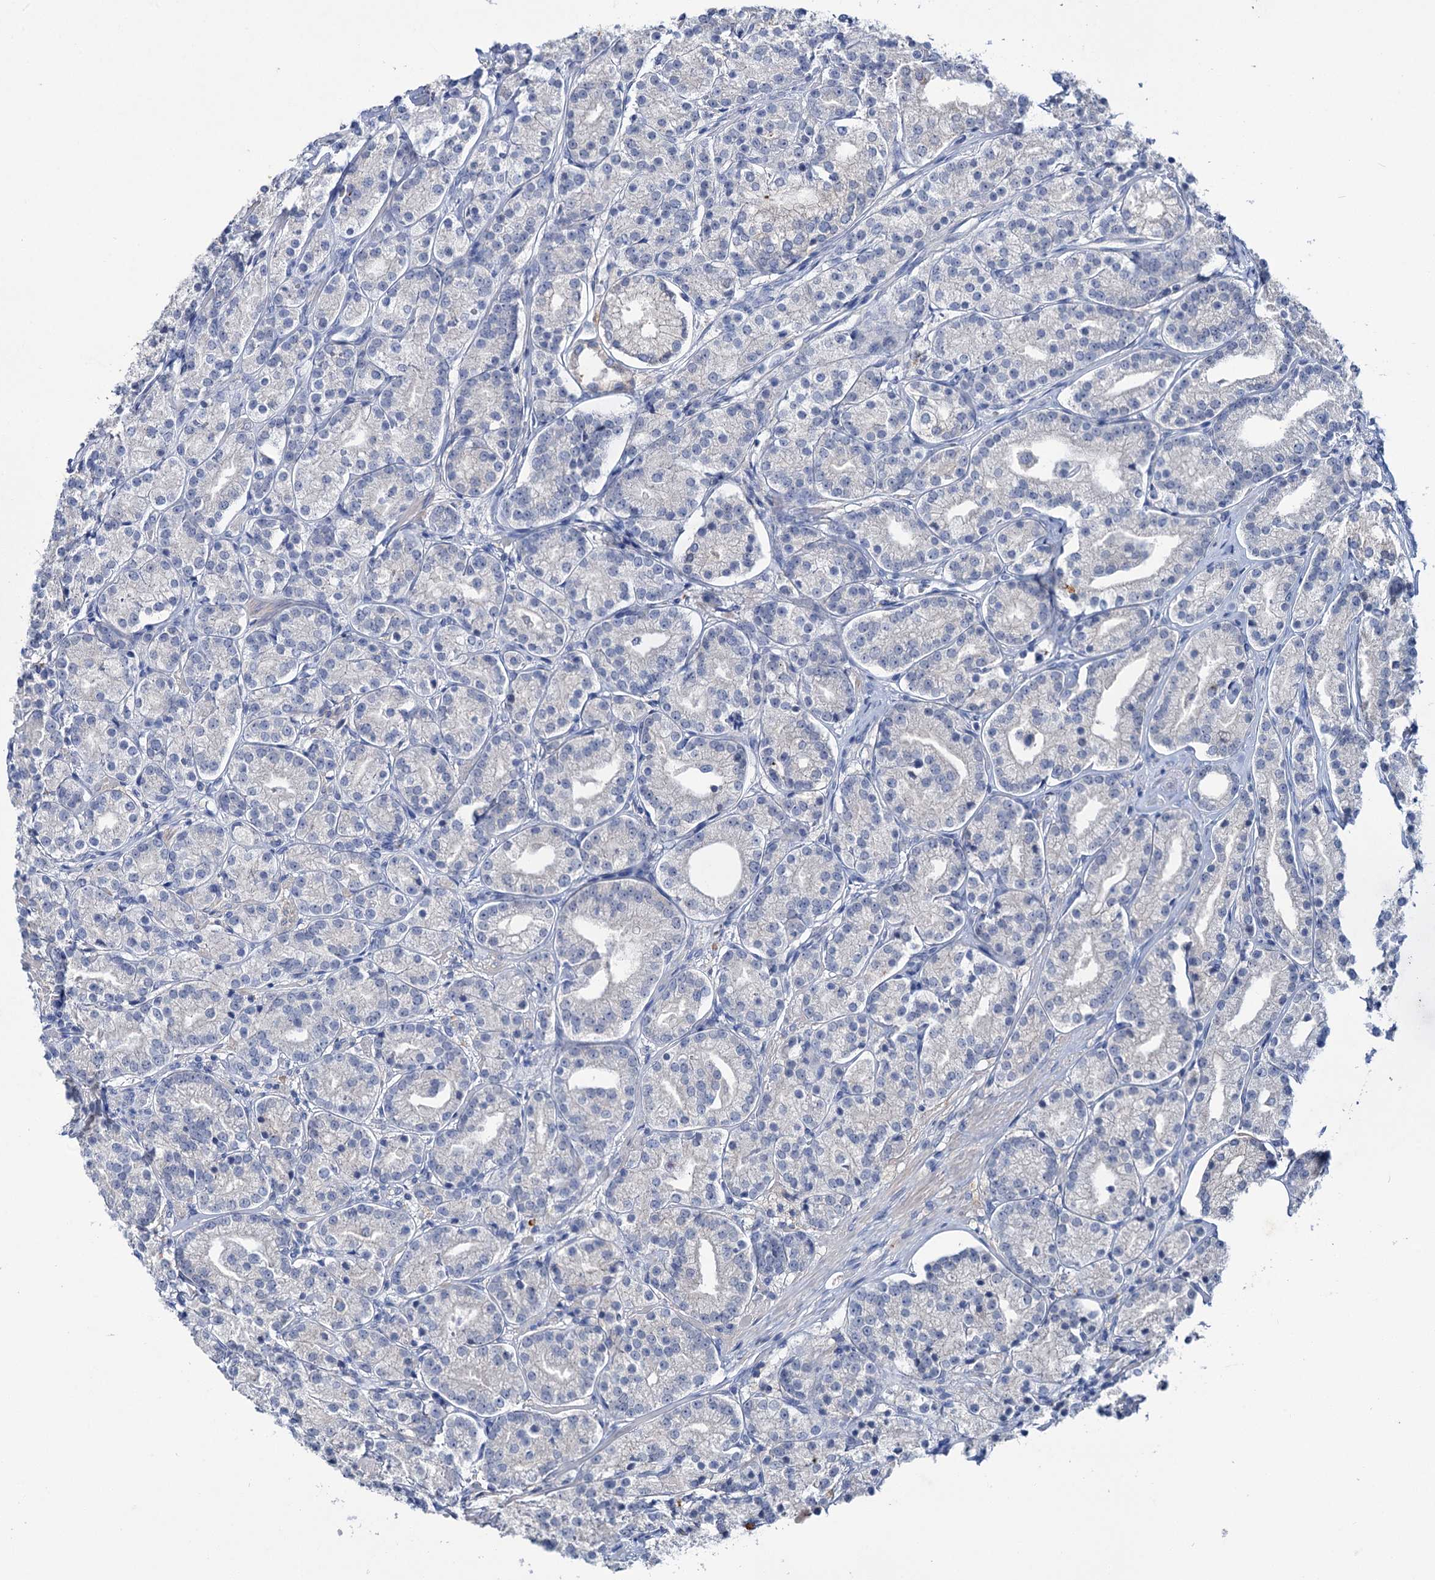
{"staining": {"intensity": "negative", "quantity": "none", "location": "none"}, "tissue": "prostate cancer", "cell_type": "Tumor cells", "image_type": "cancer", "snomed": [{"axis": "morphology", "description": "Adenocarcinoma, High grade"}, {"axis": "topography", "description": "Prostate"}], "caption": "Human prostate cancer stained for a protein using immunohistochemistry (IHC) exhibits no expression in tumor cells.", "gene": "LYZL4", "patient": {"sex": "male", "age": 69}}